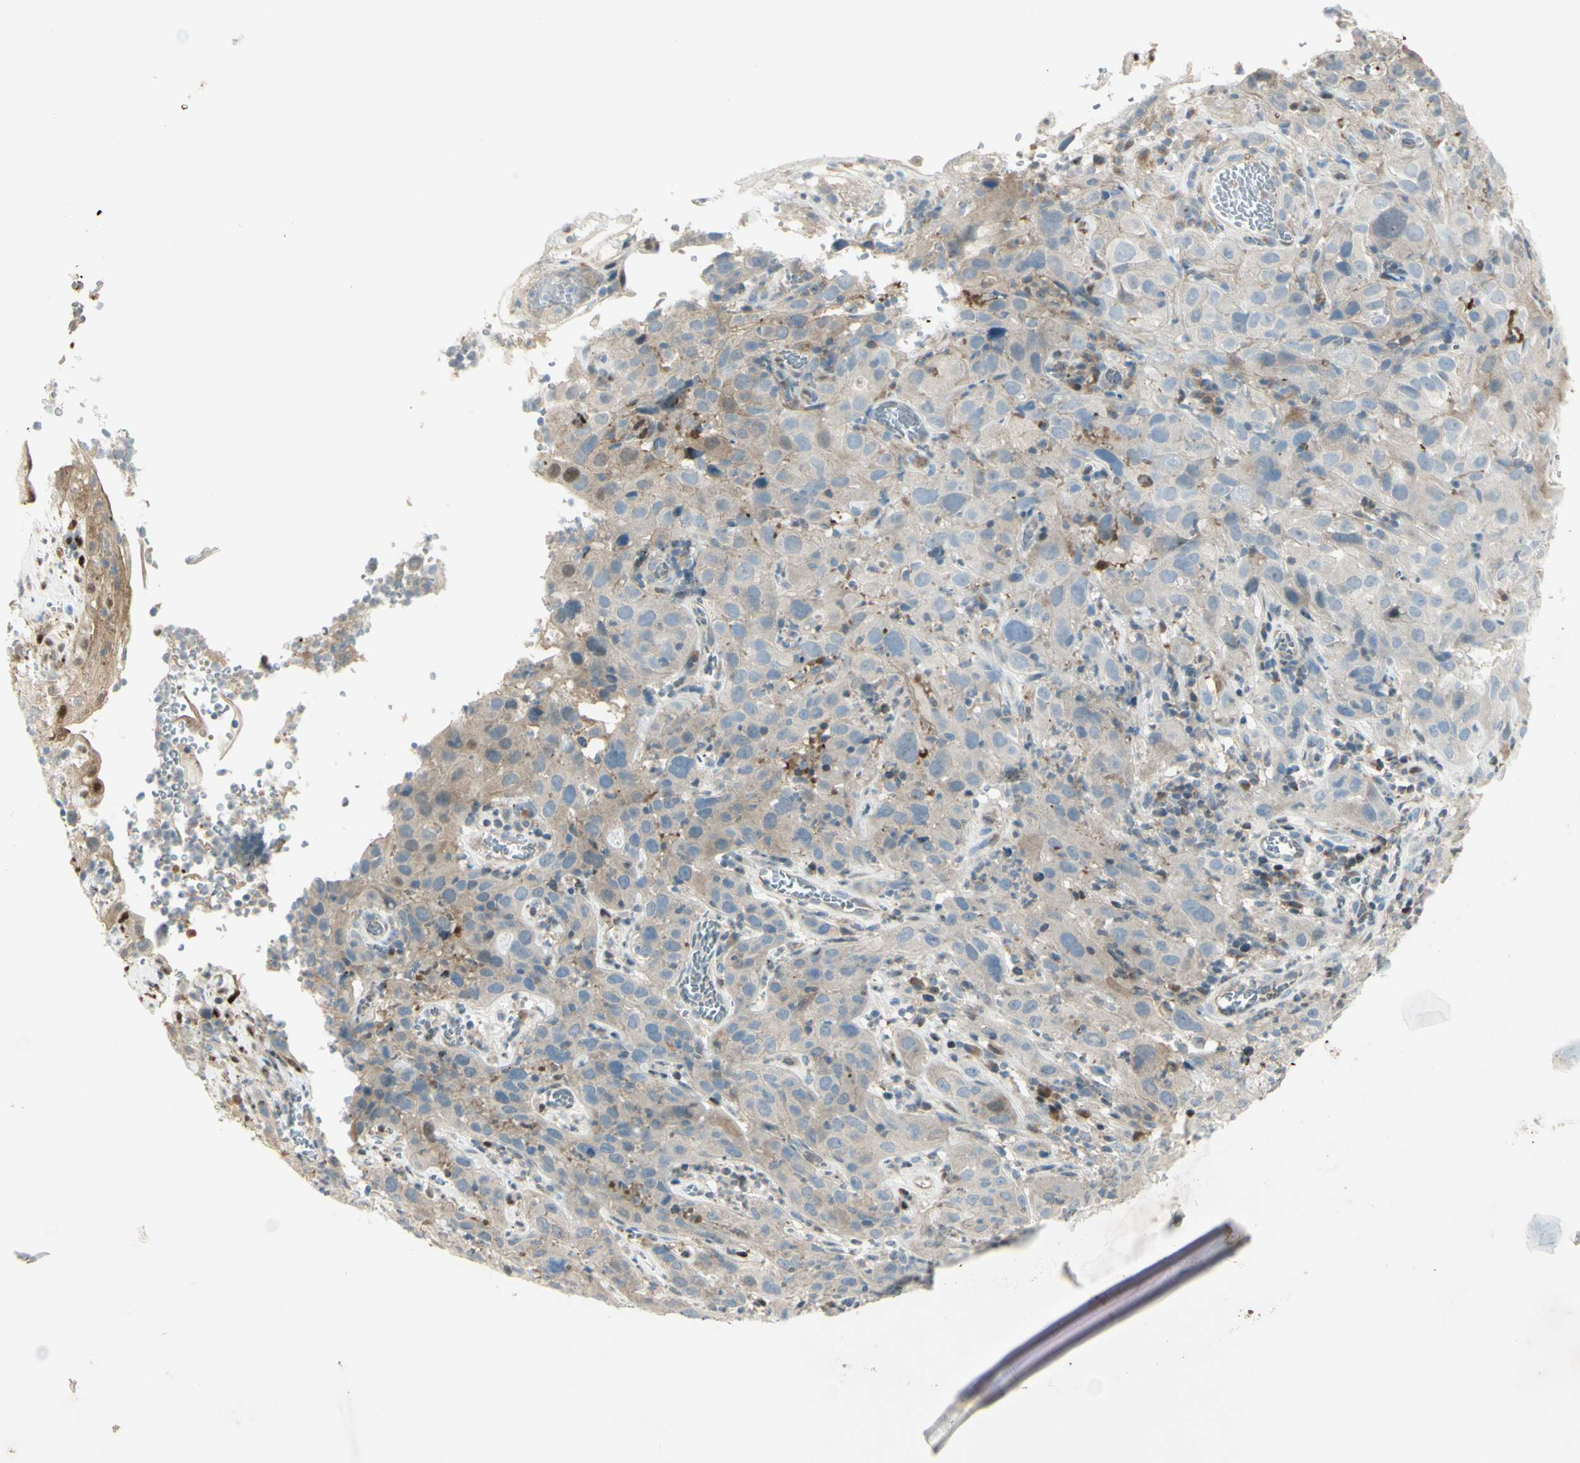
{"staining": {"intensity": "weak", "quantity": "25%-75%", "location": "cytoplasmic/membranous"}, "tissue": "cervical cancer", "cell_type": "Tumor cells", "image_type": "cancer", "snomed": [{"axis": "morphology", "description": "Squamous cell carcinoma, NOS"}, {"axis": "topography", "description": "Cervix"}], "caption": "Cervical cancer (squamous cell carcinoma) stained with immunohistochemistry exhibits weak cytoplasmic/membranous positivity in about 25%-75% of tumor cells.", "gene": "C1orf159", "patient": {"sex": "female", "age": 32}}